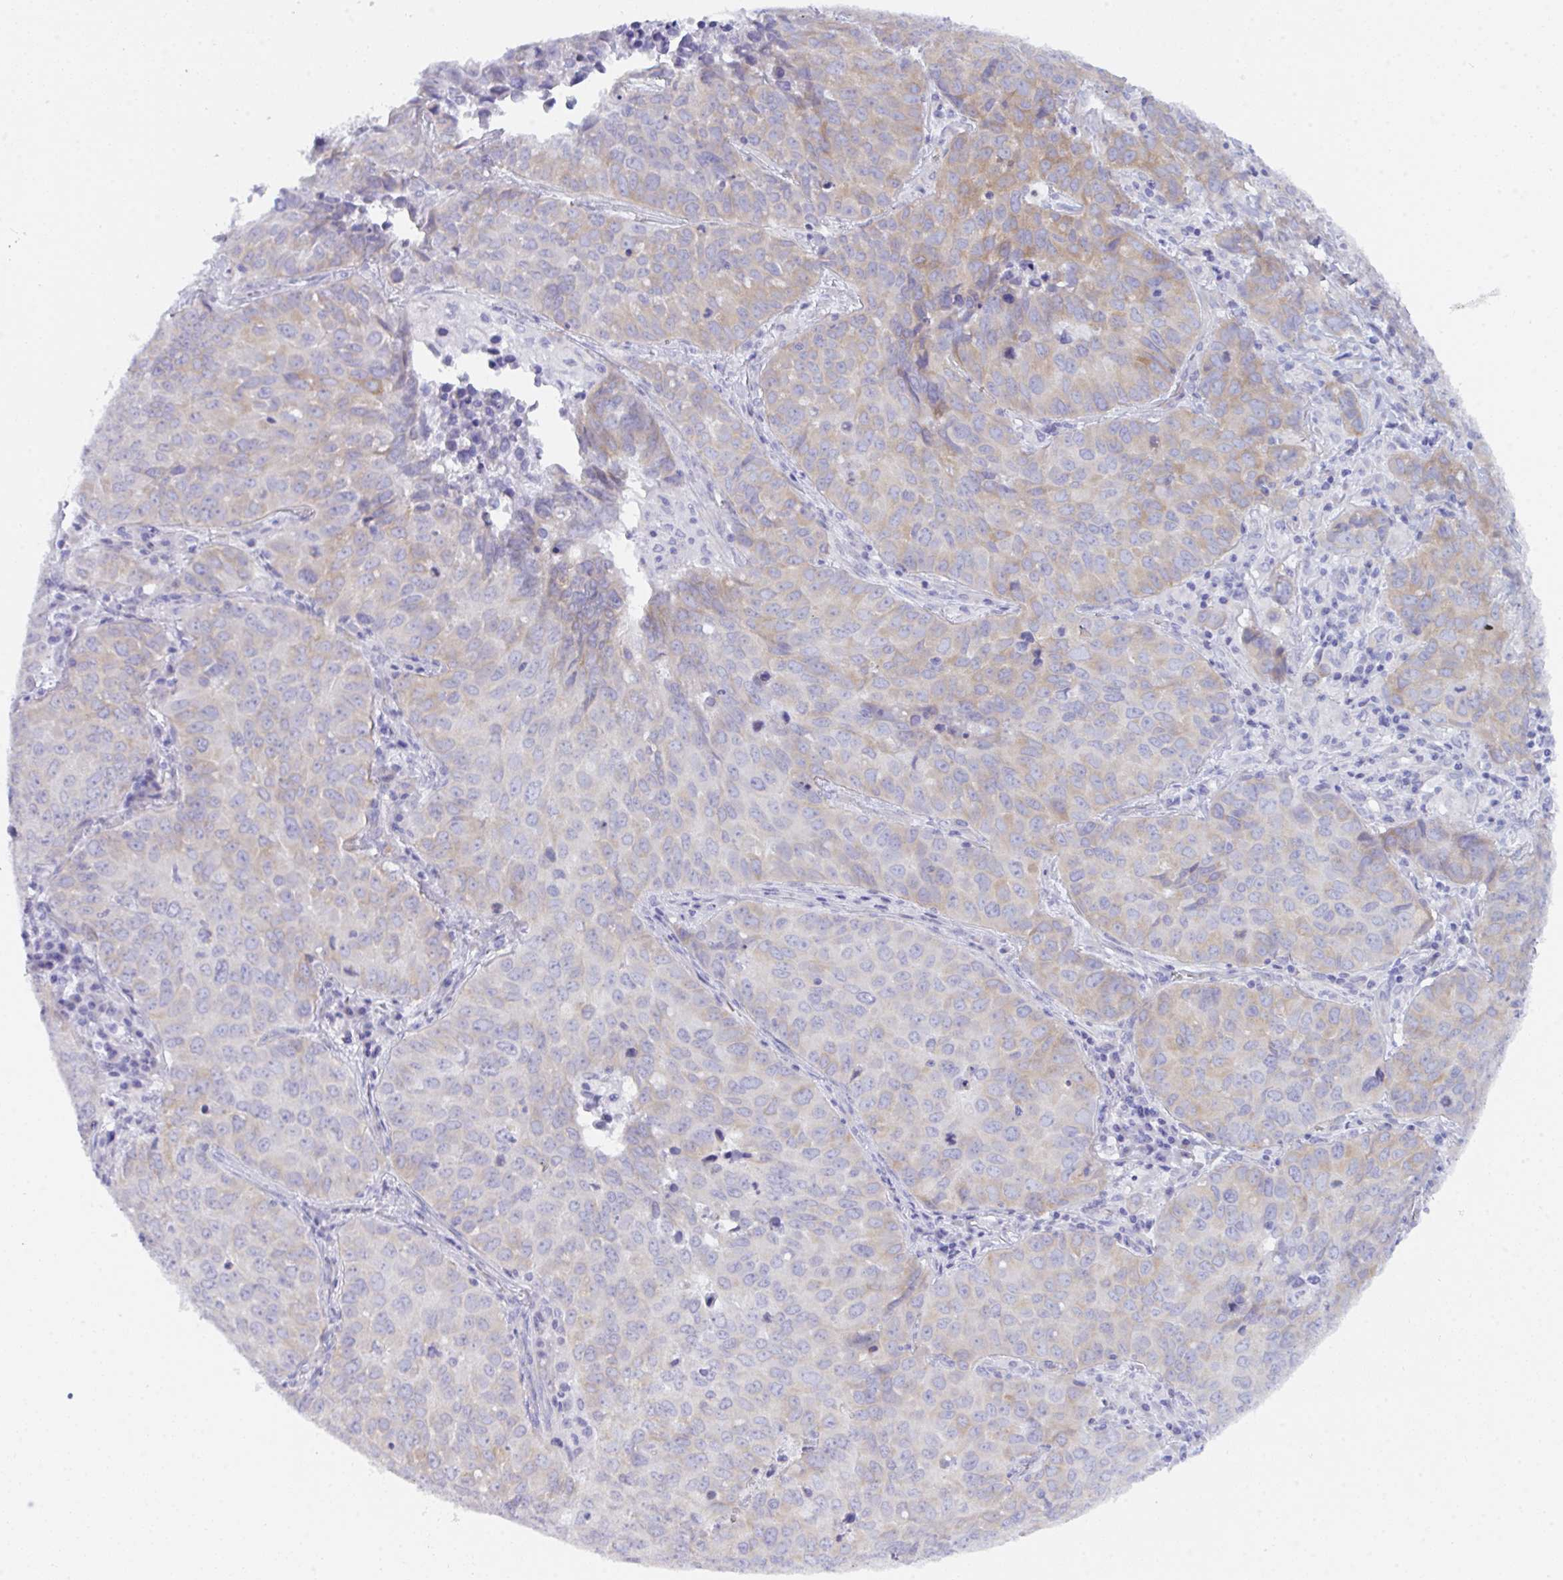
{"staining": {"intensity": "weak", "quantity": "<25%", "location": "cytoplasmic/membranous"}, "tissue": "lung cancer", "cell_type": "Tumor cells", "image_type": "cancer", "snomed": [{"axis": "morphology", "description": "Adenocarcinoma, NOS"}, {"axis": "topography", "description": "Lung"}], "caption": "Photomicrograph shows no protein expression in tumor cells of lung cancer (adenocarcinoma) tissue. (DAB (3,3'-diaminobenzidine) immunohistochemistry (IHC) visualized using brightfield microscopy, high magnification).", "gene": "CEP170B", "patient": {"sex": "female", "age": 50}}